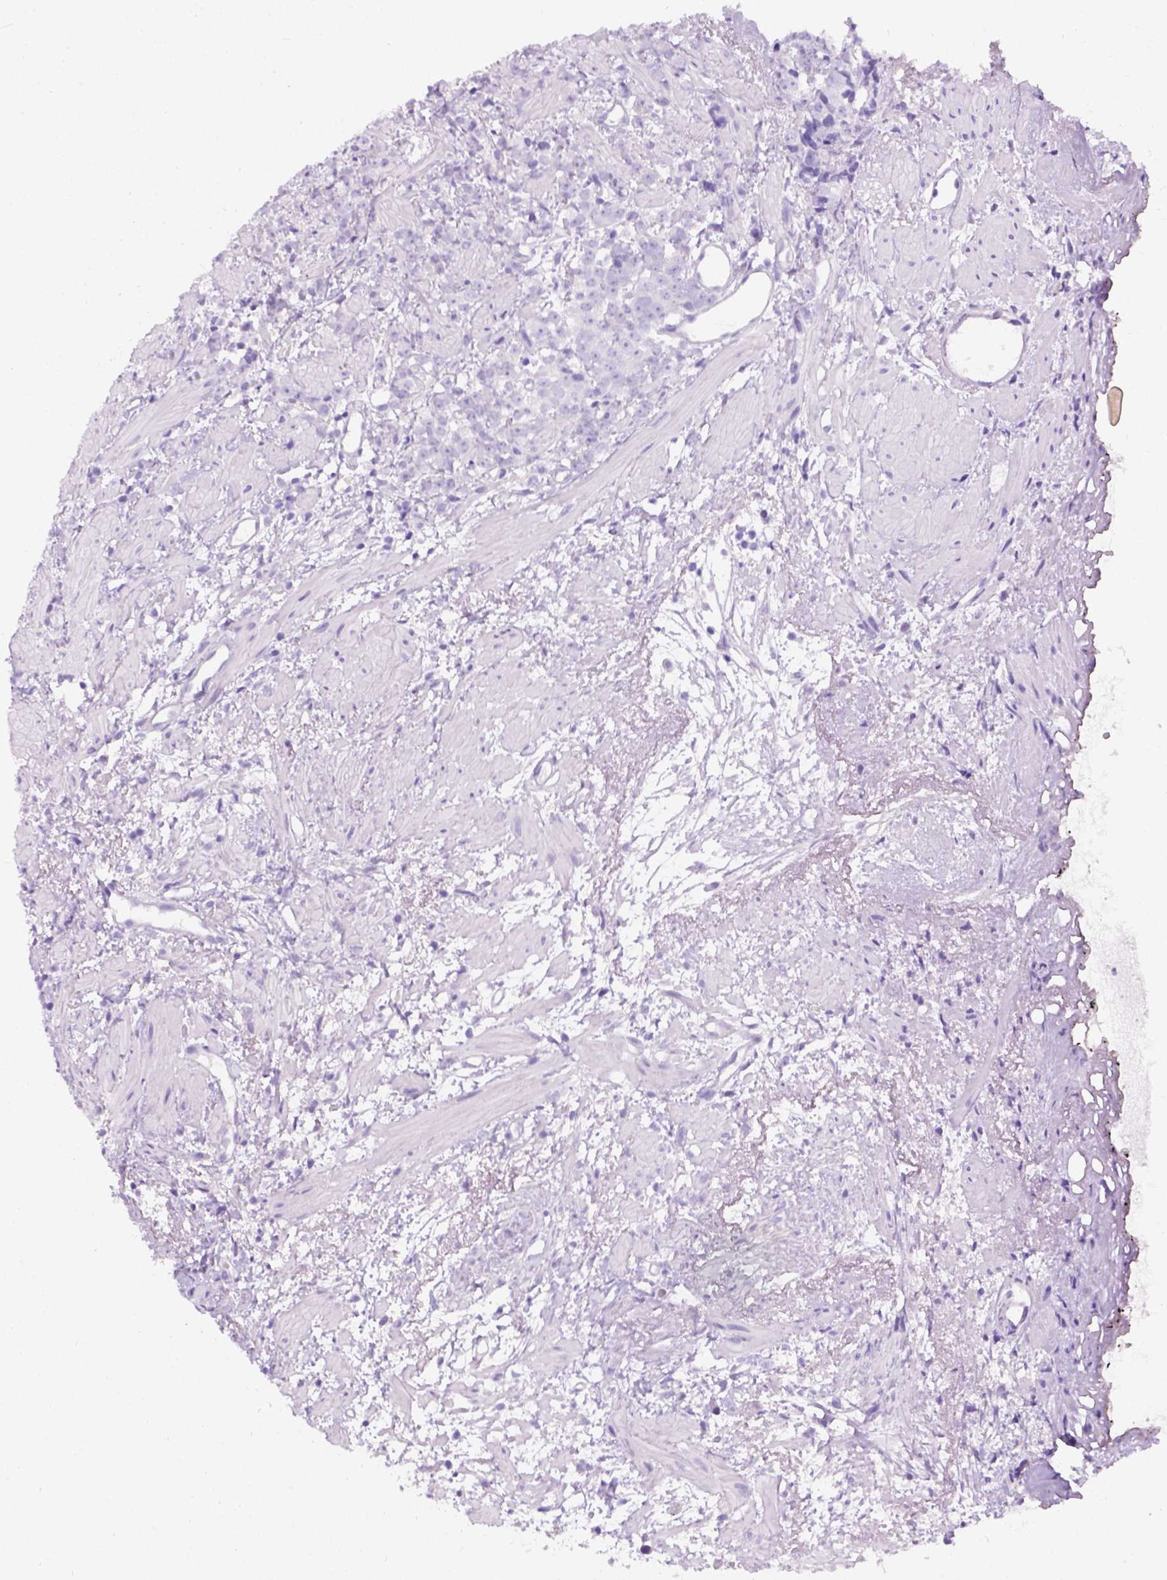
{"staining": {"intensity": "negative", "quantity": "none", "location": "none"}, "tissue": "prostate cancer", "cell_type": "Tumor cells", "image_type": "cancer", "snomed": [{"axis": "morphology", "description": "Adenocarcinoma, High grade"}, {"axis": "topography", "description": "Prostate"}], "caption": "Immunohistochemical staining of human prostate cancer reveals no significant staining in tumor cells.", "gene": "C7orf57", "patient": {"sex": "male", "age": 83}}